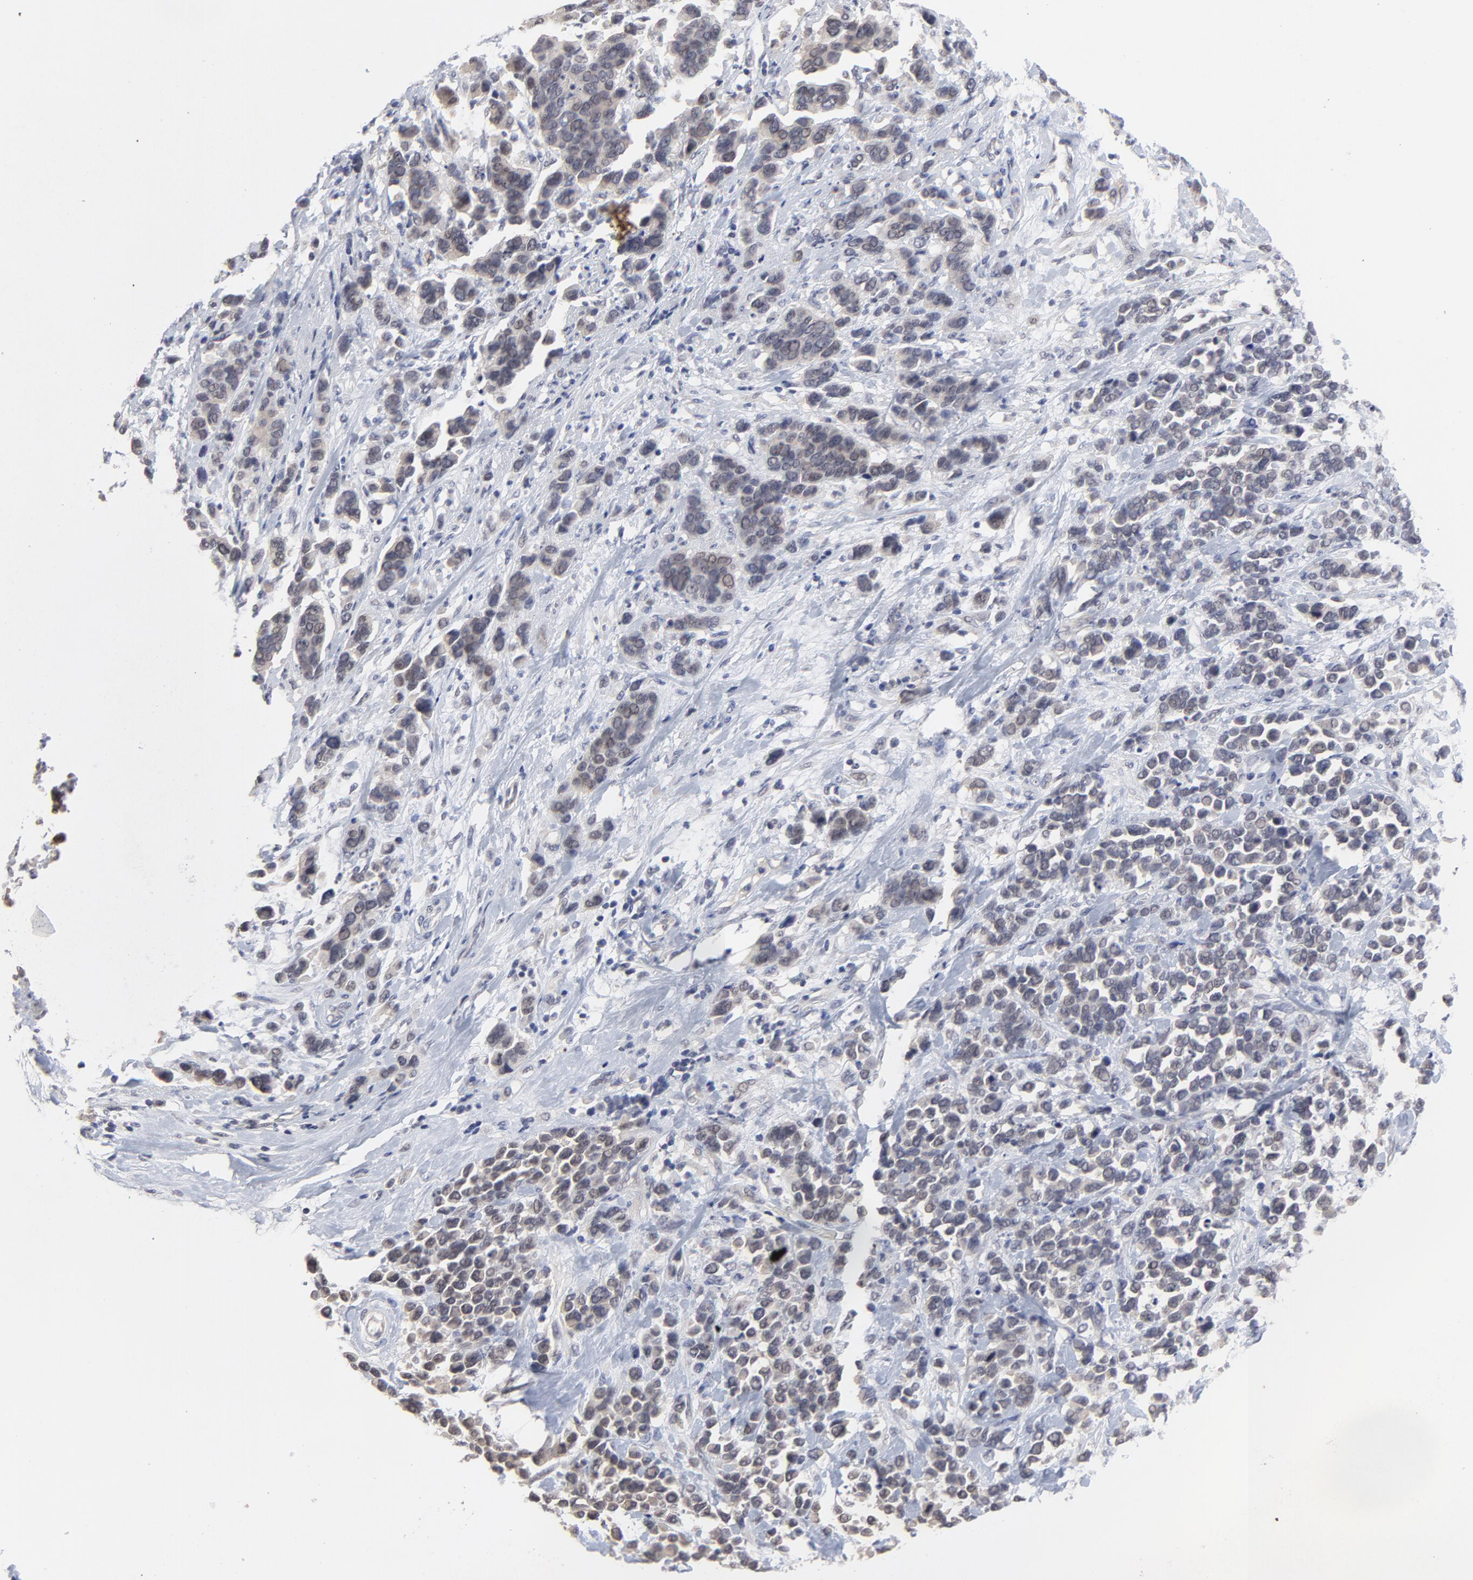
{"staining": {"intensity": "weak", "quantity": "<25%", "location": "nuclear"}, "tissue": "stomach cancer", "cell_type": "Tumor cells", "image_type": "cancer", "snomed": [{"axis": "morphology", "description": "Adenocarcinoma, NOS"}, {"axis": "topography", "description": "Stomach, upper"}], "caption": "Immunohistochemistry (IHC) of human stomach adenocarcinoma shows no staining in tumor cells. (Brightfield microscopy of DAB immunohistochemistry at high magnification).", "gene": "FAM199X", "patient": {"sex": "male", "age": 71}}